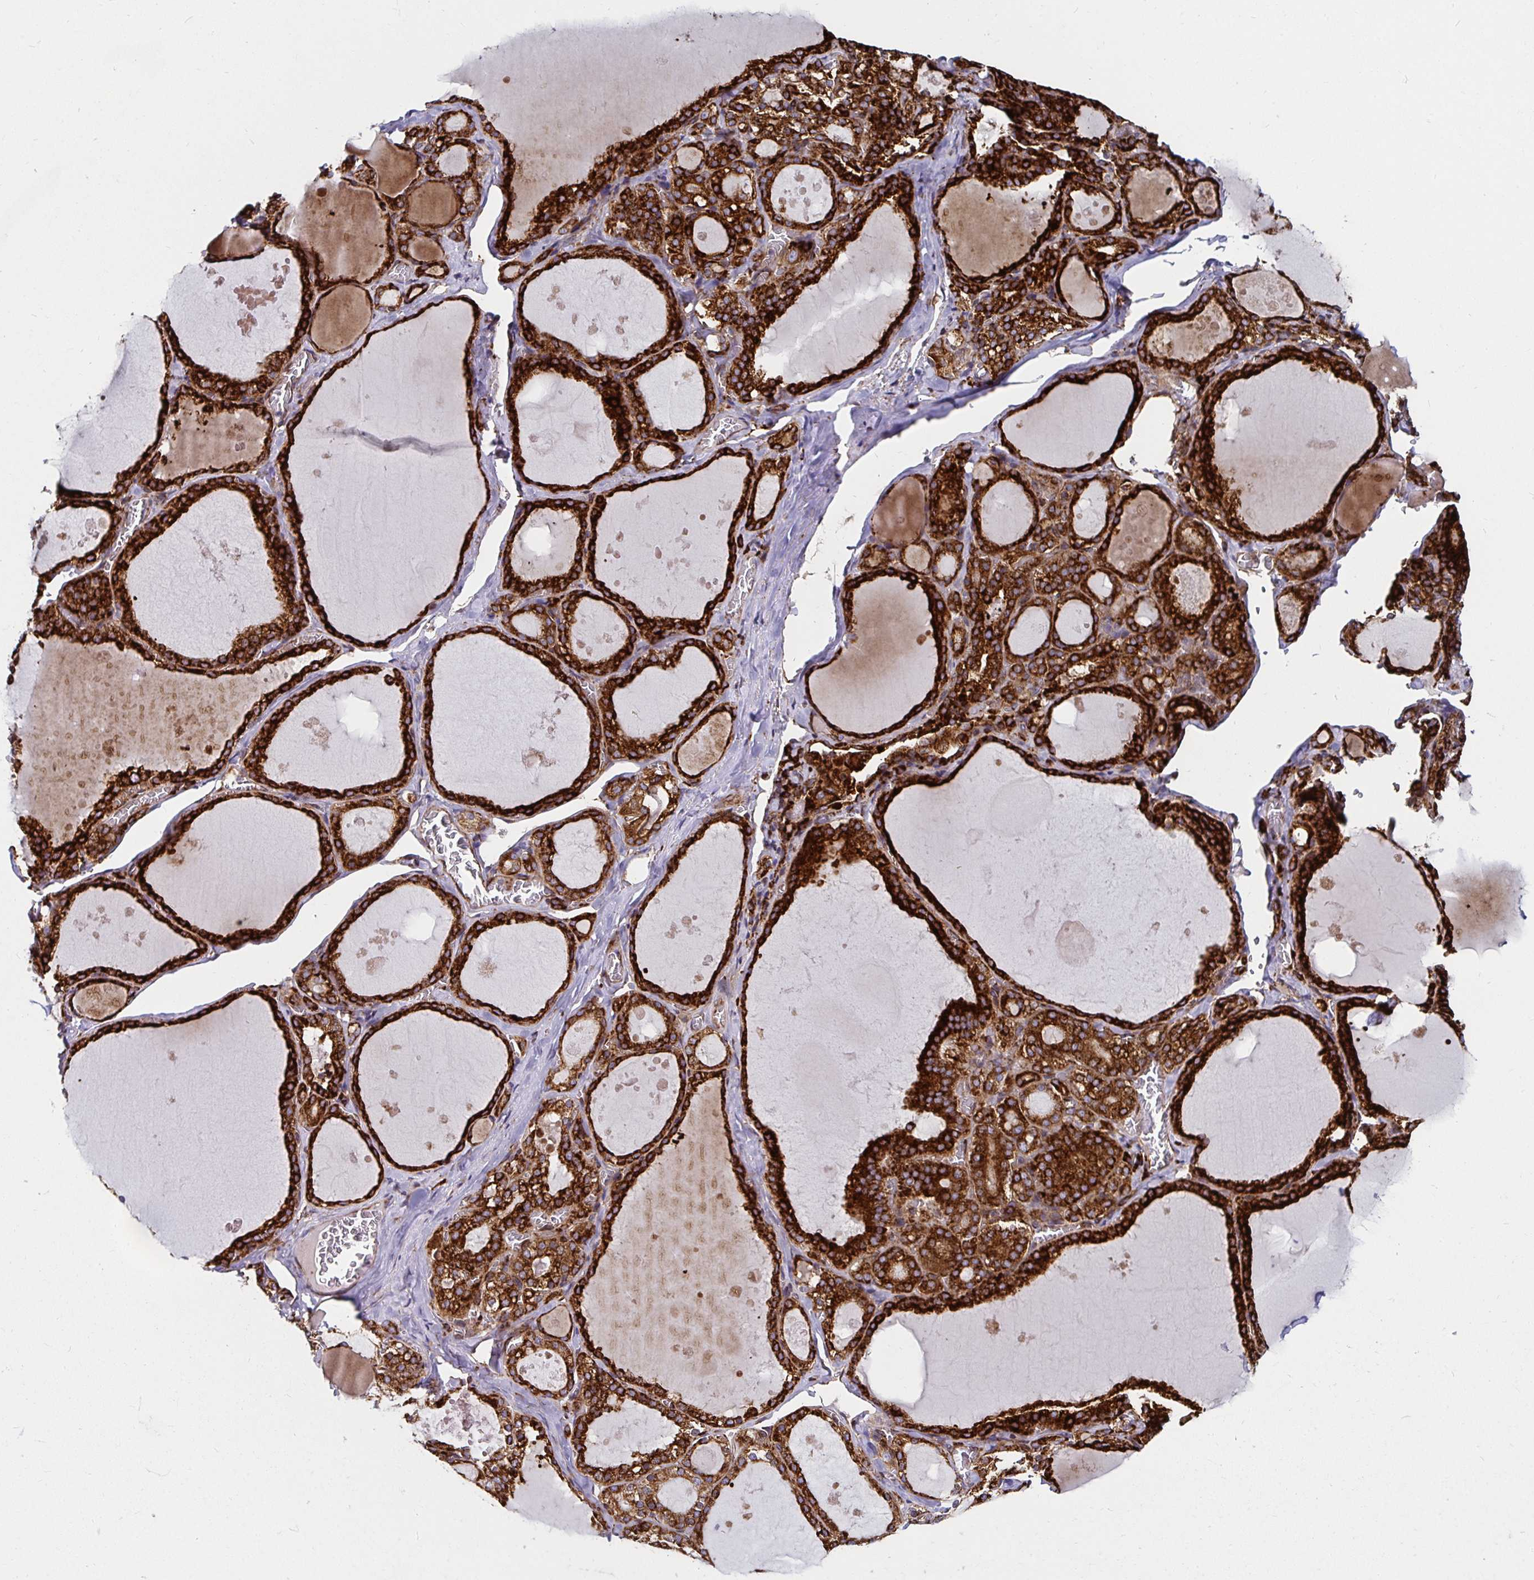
{"staining": {"intensity": "strong", "quantity": ">75%", "location": "cytoplasmic/membranous"}, "tissue": "thyroid gland", "cell_type": "Glandular cells", "image_type": "normal", "snomed": [{"axis": "morphology", "description": "Normal tissue, NOS"}, {"axis": "topography", "description": "Thyroid gland"}], "caption": "DAB (3,3'-diaminobenzidine) immunohistochemical staining of benign thyroid gland reveals strong cytoplasmic/membranous protein expression in about >75% of glandular cells. (Brightfield microscopy of DAB IHC at high magnification).", "gene": "SMYD3", "patient": {"sex": "male", "age": 56}}